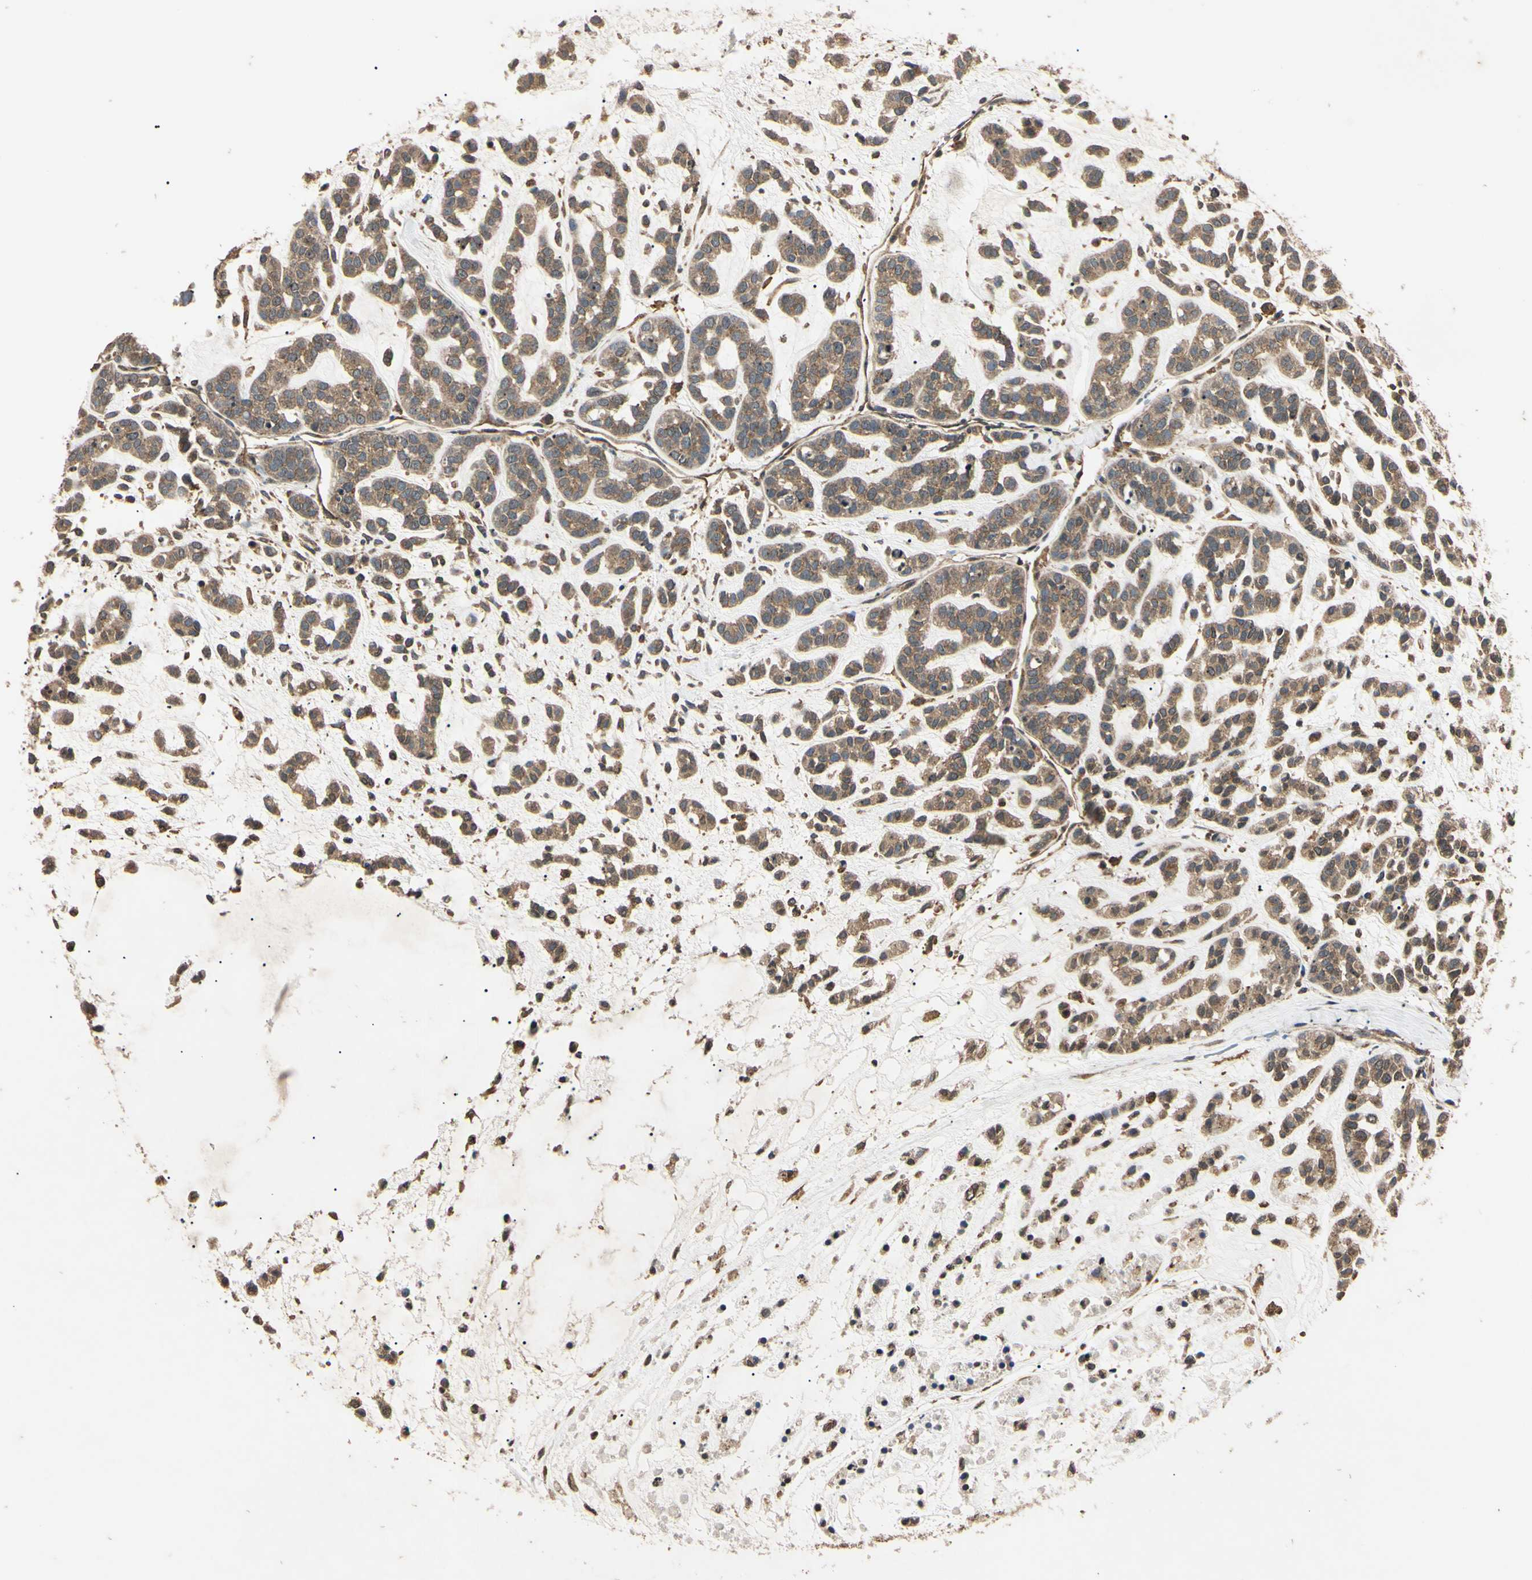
{"staining": {"intensity": "moderate", "quantity": "25%-75%", "location": "cytoplasmic/membranous"}, "tissue": "head and neck cancer", "cell_type": "Tumor cells", "image_type": "cancer", "snomed": [{"axis": "morphology", "description": "Adenocarcinoma, NOS"}, {"axis": "morphology", "description": "Adenoma, NOS"}, {"axis": "topography", "description": "Head-Neck"}], "caption": "Head and neck cancer (adenocarcinoma) was stained to show a protein in brown. There is medium levels of moderate cytoplasmic/membranous staining in about 25%-75% of tumor cells.", "gene": "EPN1", "patient": {"sex": "female", "age": 55}}